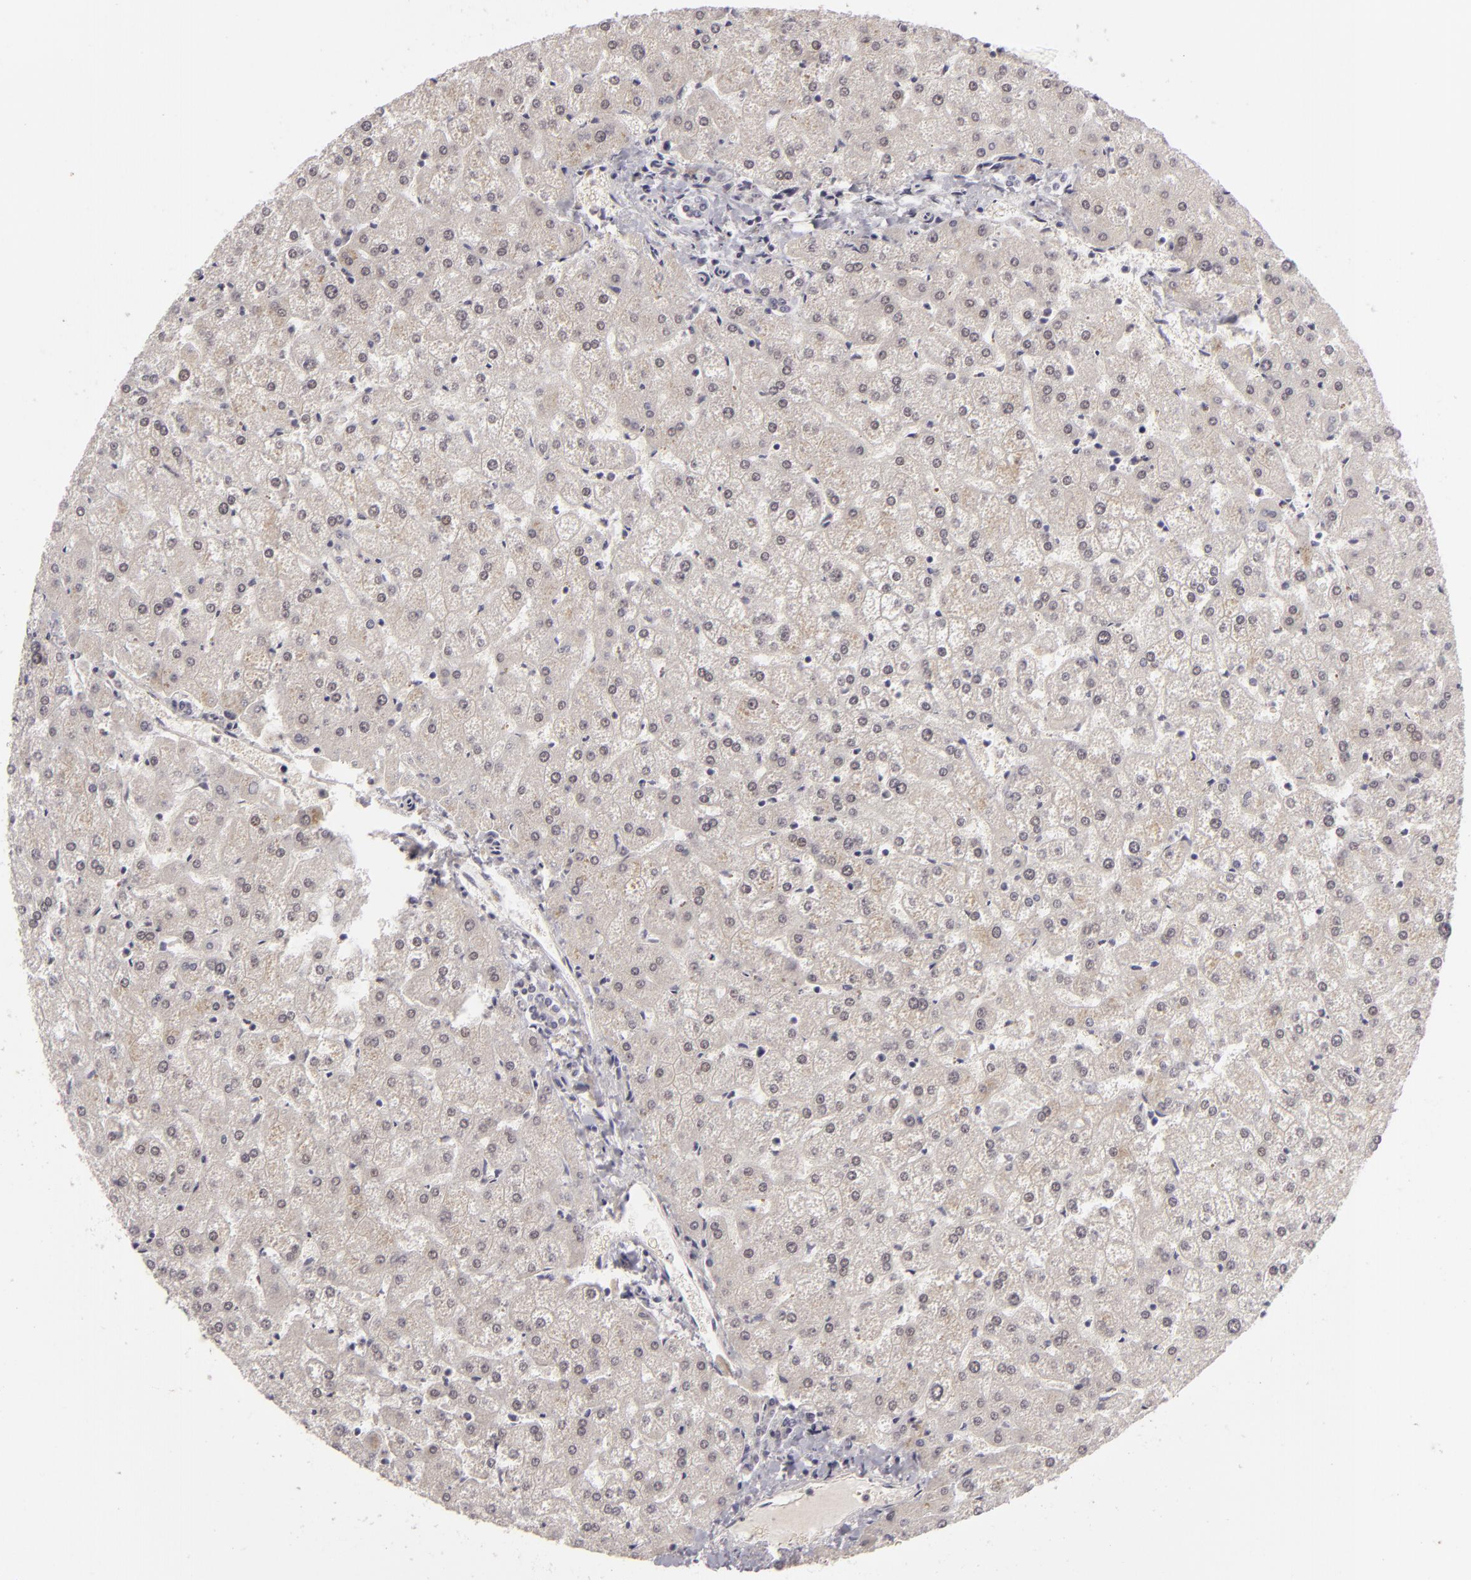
{"staining": {"intensity": "negative", "quantity": "none", "location": "none"}, "tissue": "liver", "cell_type": "Cholangiocytes", "image_type": "normal", "snomed": [{"axis": "morphology", "description": "Normal tissue, NOS"}, {"axis": "topography", "description": "Liver"}], "caption": "Immunohistochemical staining of normal human liver reveals no significant expression in cholangiocytes.", "gene": "SIX1", "patient": {"sex": "female", "age": 32}}